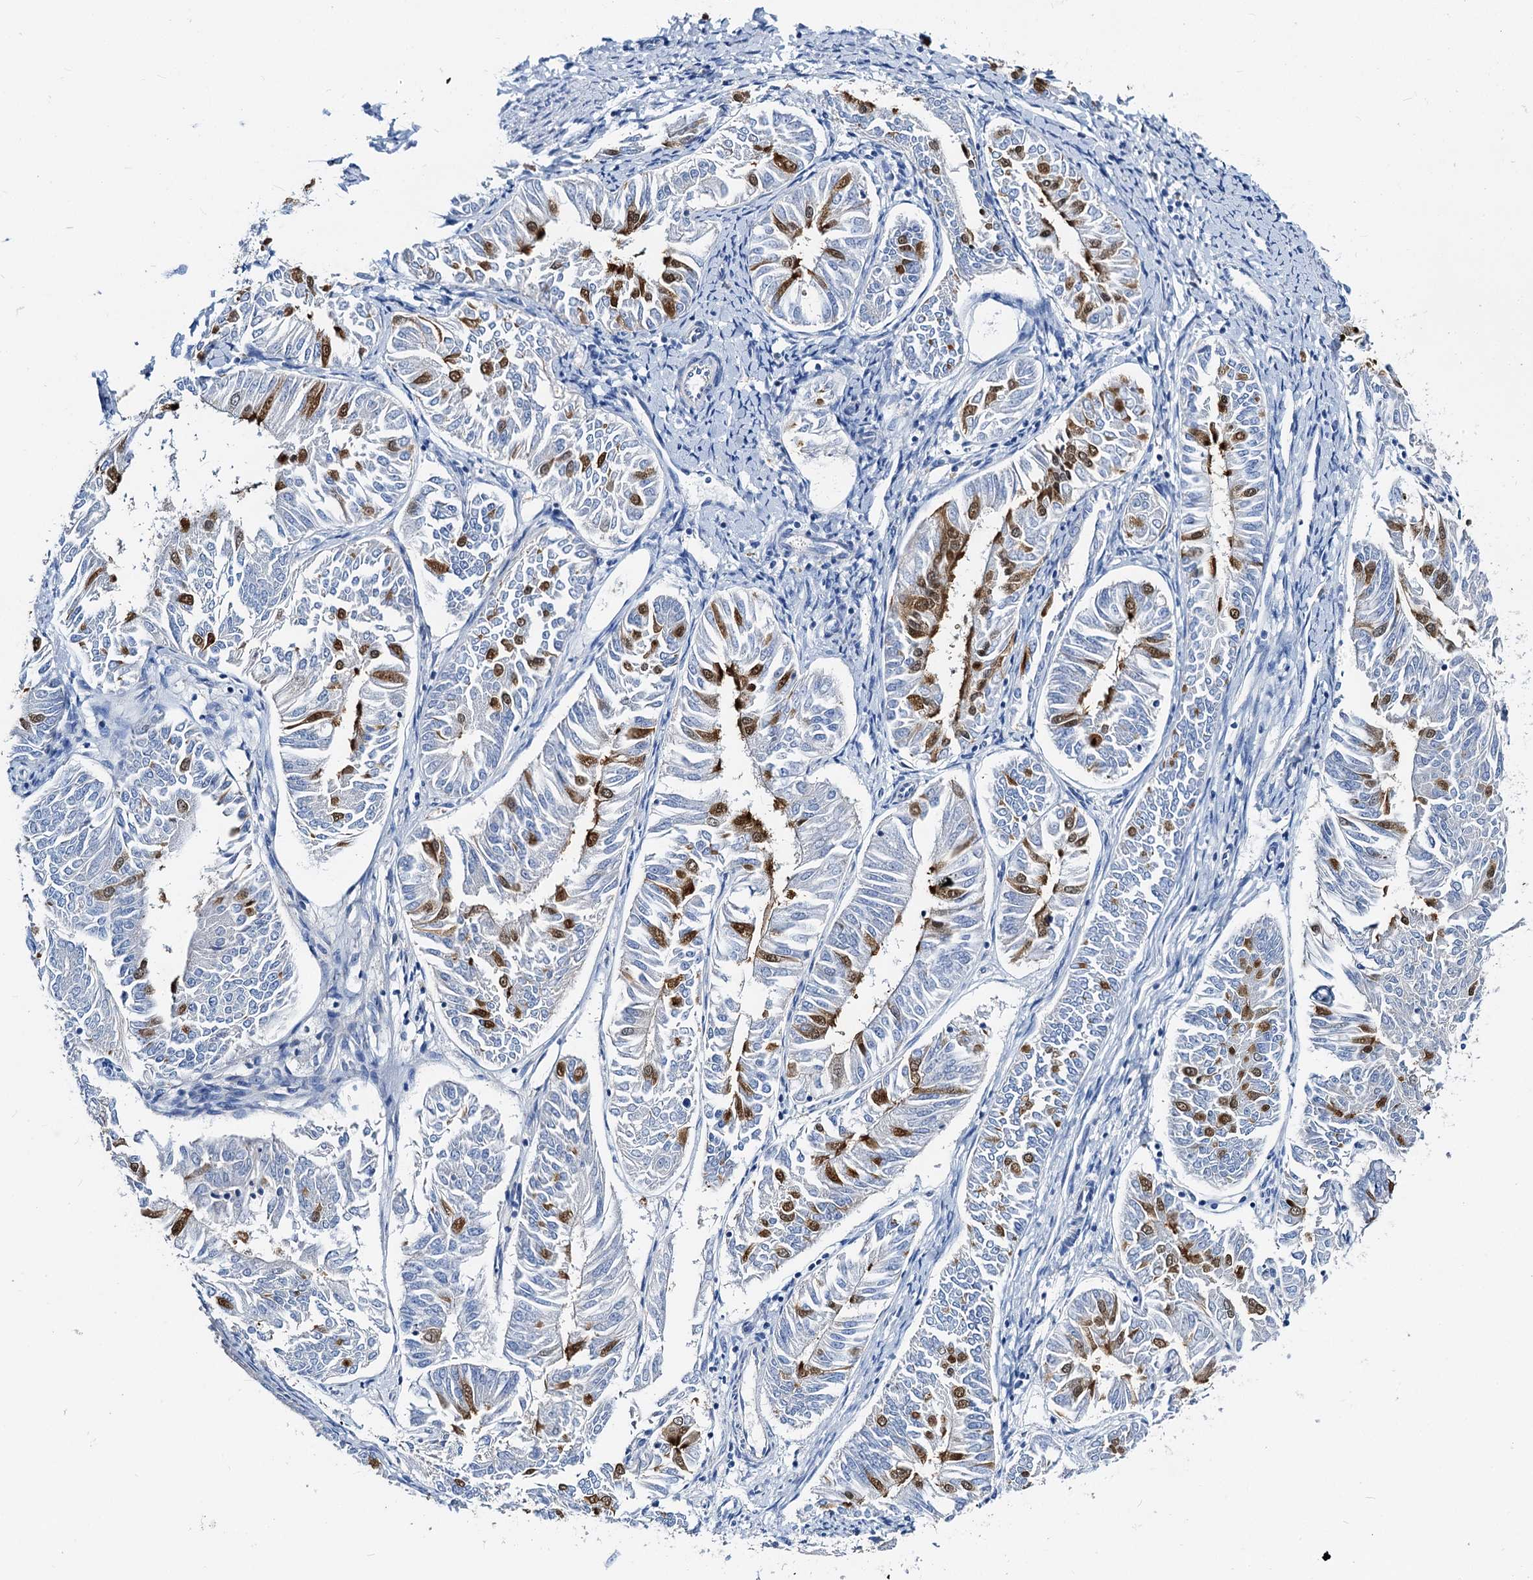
{"staining": {"intensity": "moderate", "quantity": "<25%", "location": "cytoplasmic/membranous,nuclear"}, "tissue": "endometrial cancer", "cell_type": "Tumor cells", "image_type": "cancer", "snomed": [{"axis": "morphology", "description": "Adenocarcinoma, NOS"}, {"axis": "topography", "description": "Endometrium"}], "caption": "Endometrial adenocarcinoma stained with a protein marker reveals moderate staining in tumor cells.", "gene": "DYDC2", "patient": {"sex": "female", "age": 58}}